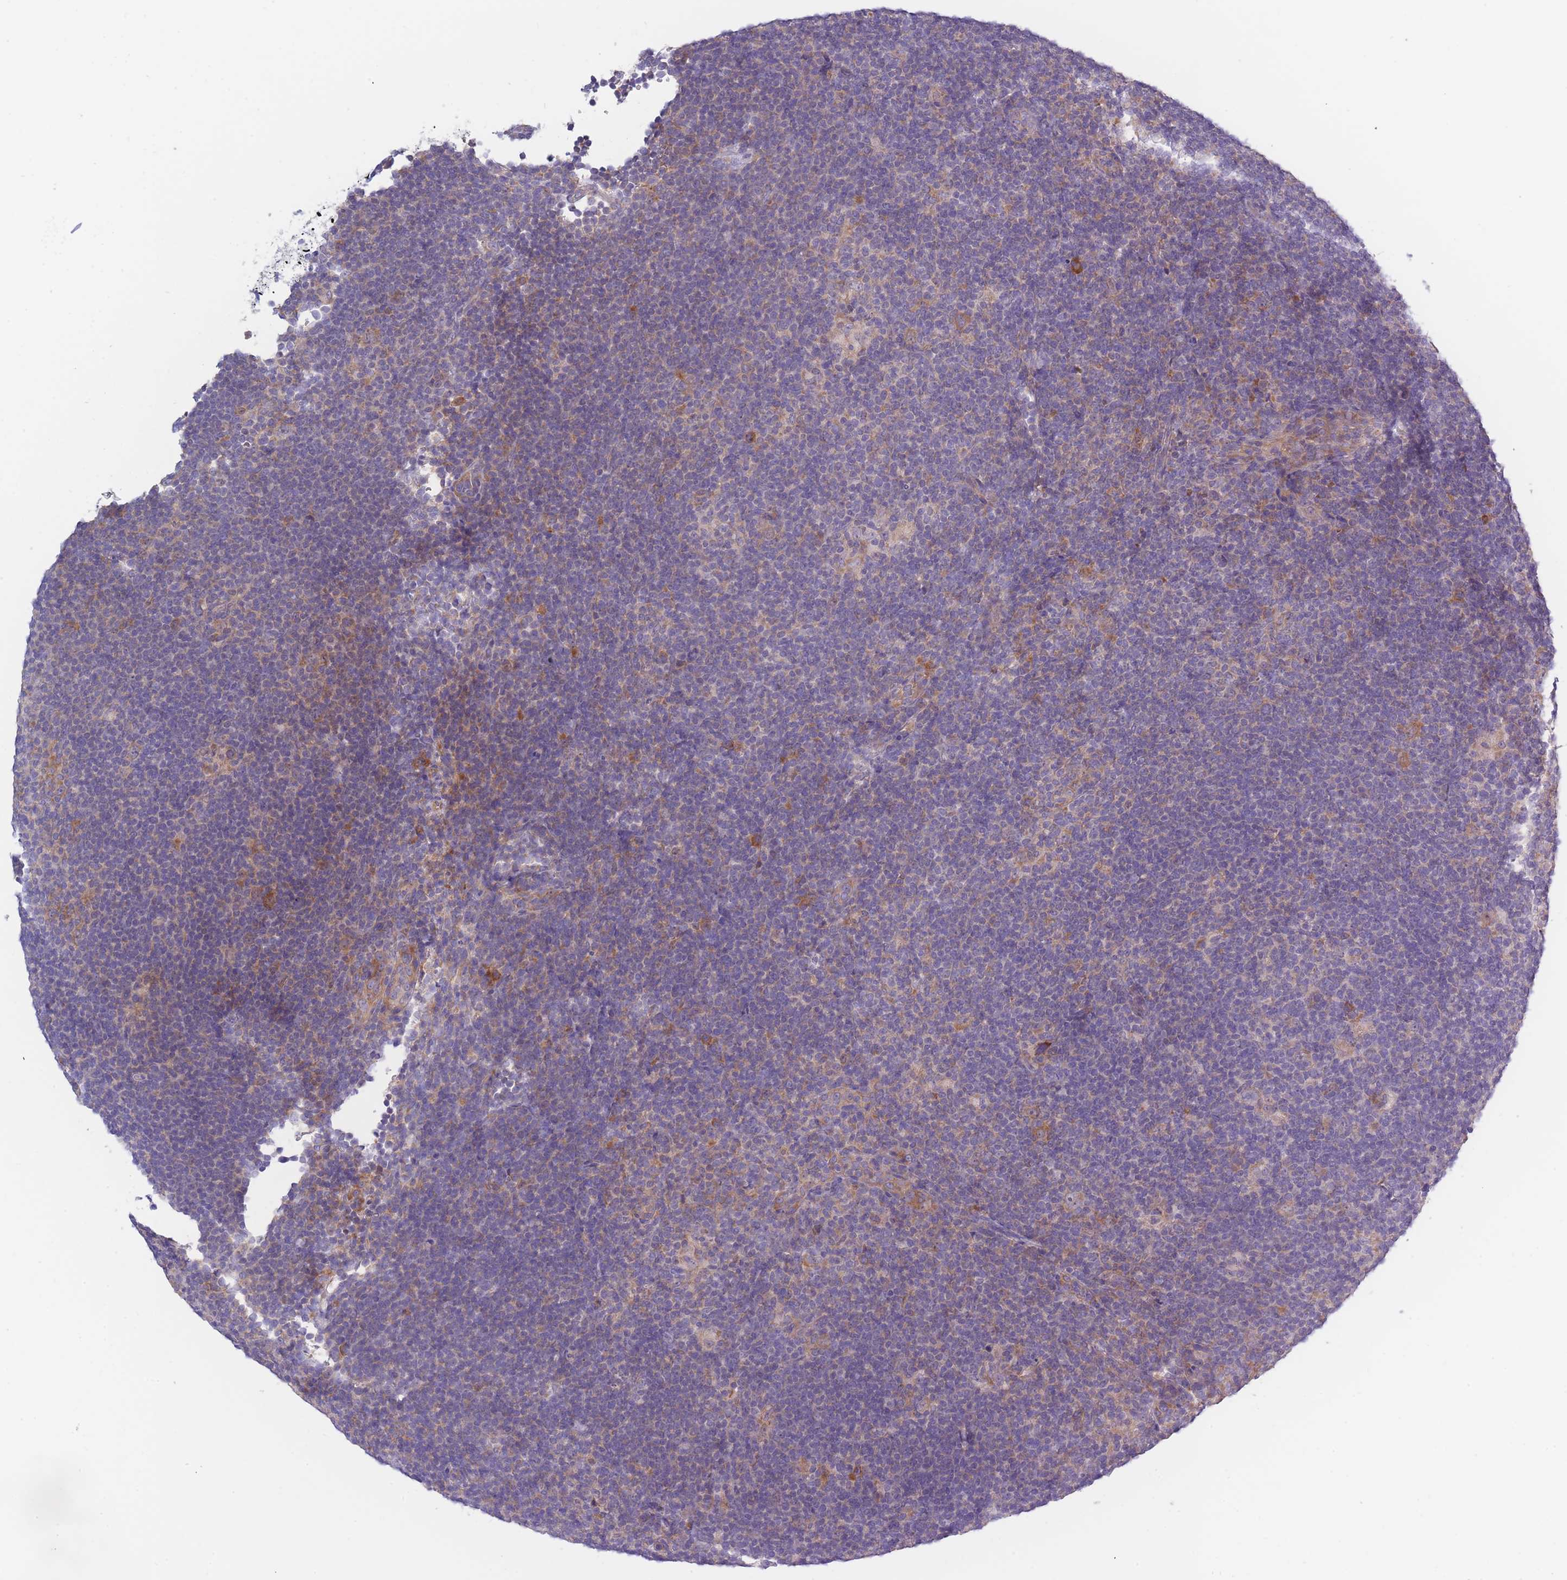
{"staining": {"intensity": "moderate", "quantity": "25%-75%", "location": "cytoplasmic/membranous"}, "tissue": "lymphoma", "cell_type": "Tumor cells", "image_type": "cancer", "snomed": [{"axis": "morphology", "description": "Hodgkin's disease, NOS"}, {"axis": "topography", "description": "Lymph node"}], "caption": "About 25%-75% of tumor cells in human Hodgkin's disease show moderate cytoplasmic/membranous protein positivity as visualized by brown immunohistochemical staining.", "gene": "NDUFAF6", "patient": {"sex": "female", "age": 57}}